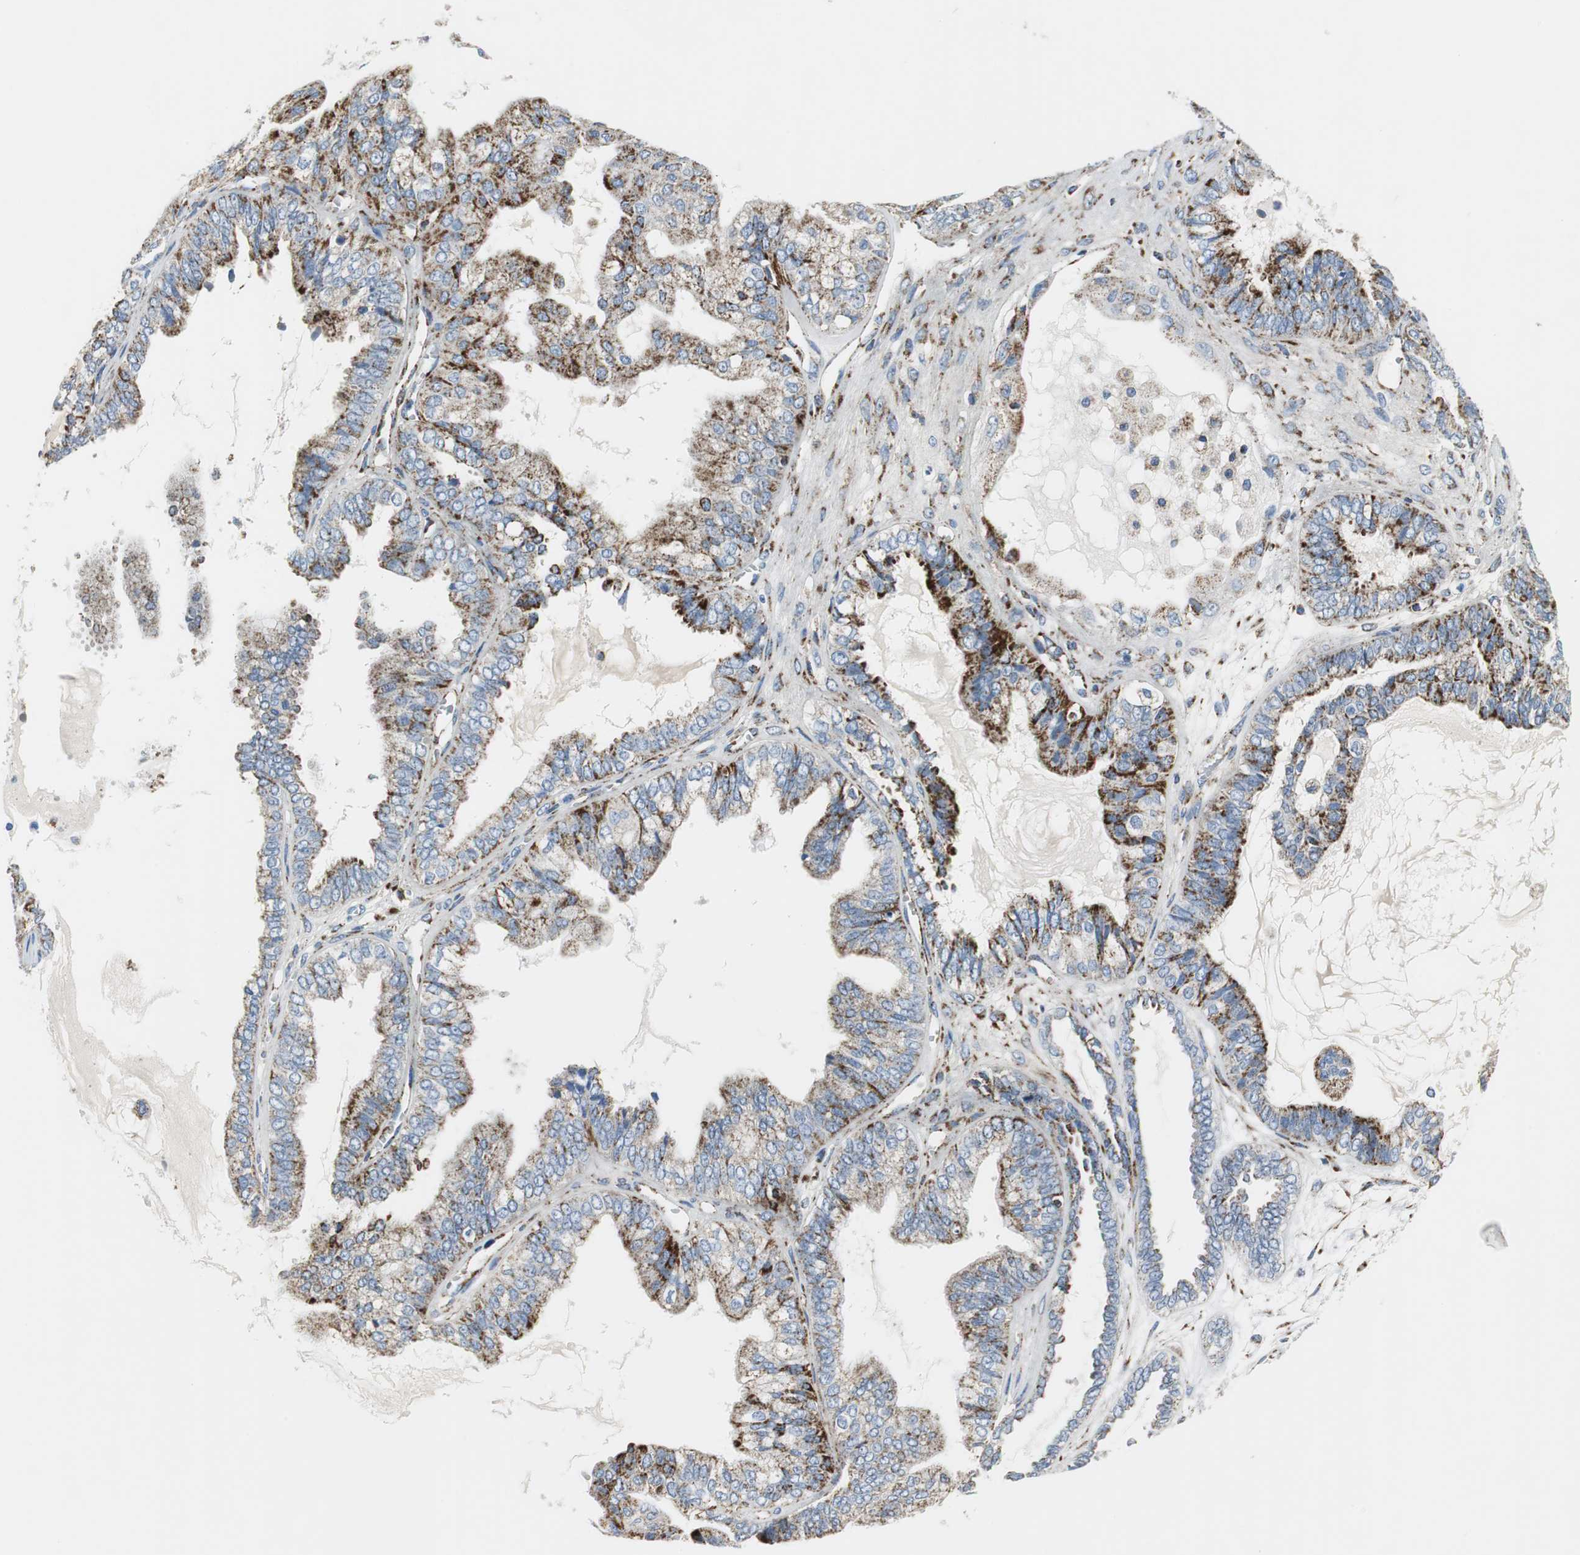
{"staining": {"intensity": "strong", "quantity": "25%-75%", "location": "cytoplasmic/membranous"}, "tissue": "ovarian cancer", "cell_type": "Tumor cells", "image_type": "cancer", "snomed": [{"axis": "morphology", "description": "Carcinoma, NOS"}, {"axis": "morphology", "description": "Carcinoma, endometroid"}, {"axis": "topography", "description": "Ovary"}], "caption": "Immunohistochemical staining of human carcinoma (ovarian) displays high levels of strong cytoplasmic/membranous expression in approximately 25%-75% of tumor cells.", "gene": "C1QTNF7", "patient": {"sex": "female", "age": 50}}